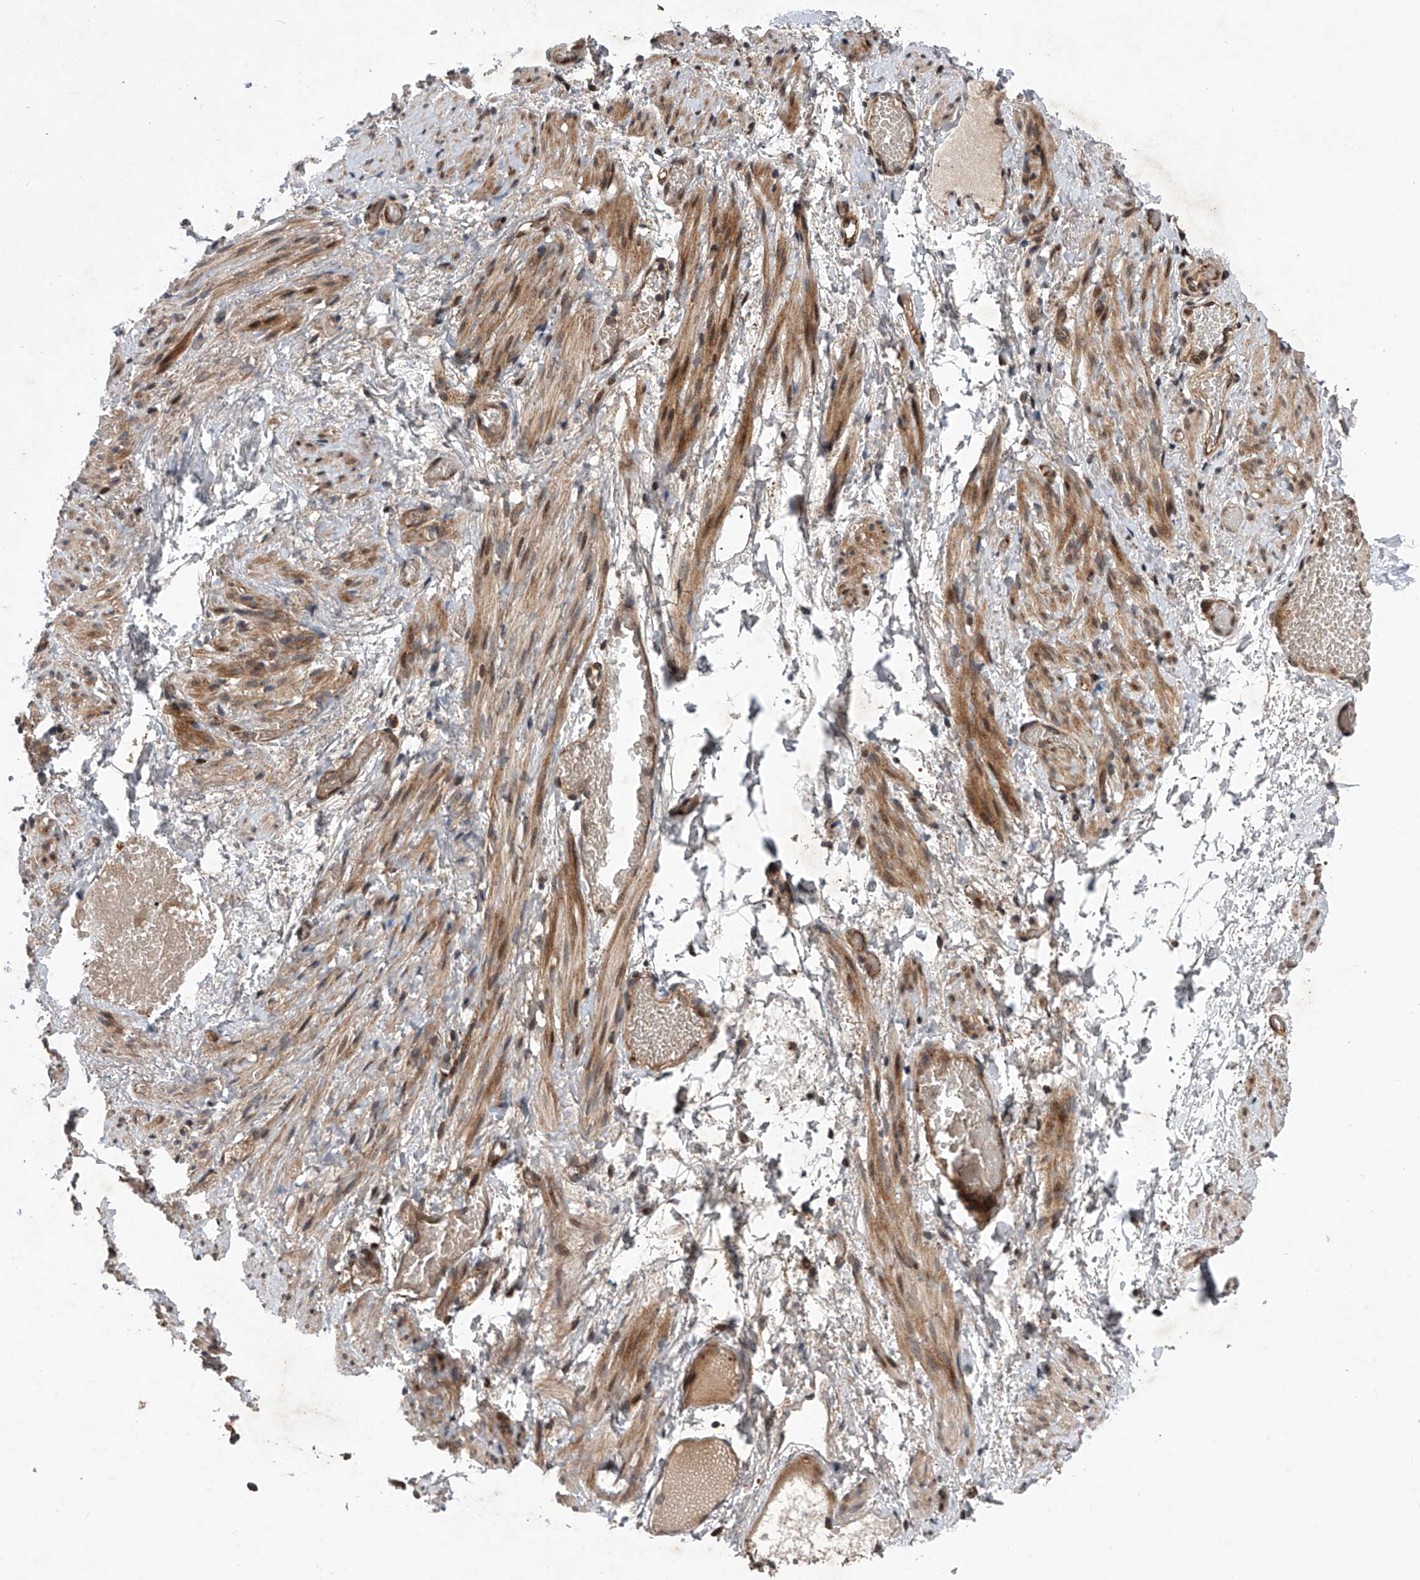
{"staining": {"intensity": "negative", "quantity": "none", "location": "none"}, "tissue": "adipose tissue", "cell_type": "Adipocytes", "image_type": "normal", "snomed": [{"axis": "morphology", "description": "Normal tissue, NOS"}, {"axis": "topography", "description": "Smooth muscle"}, {"axis": "topography", "description": "Peripheral nerve tissue"}], "caption": "DAB (3,3'-diaminobenzidine) immunohistochemical staining of benign adipose tissue demonstrates no significant staining in adipocytes. The staining is performed using DAB brown chromogen with nuclei counter-stained in using hematoxylin.", "gene": "MAP3K11", "patient": {"sex": "female", "age": 39}}